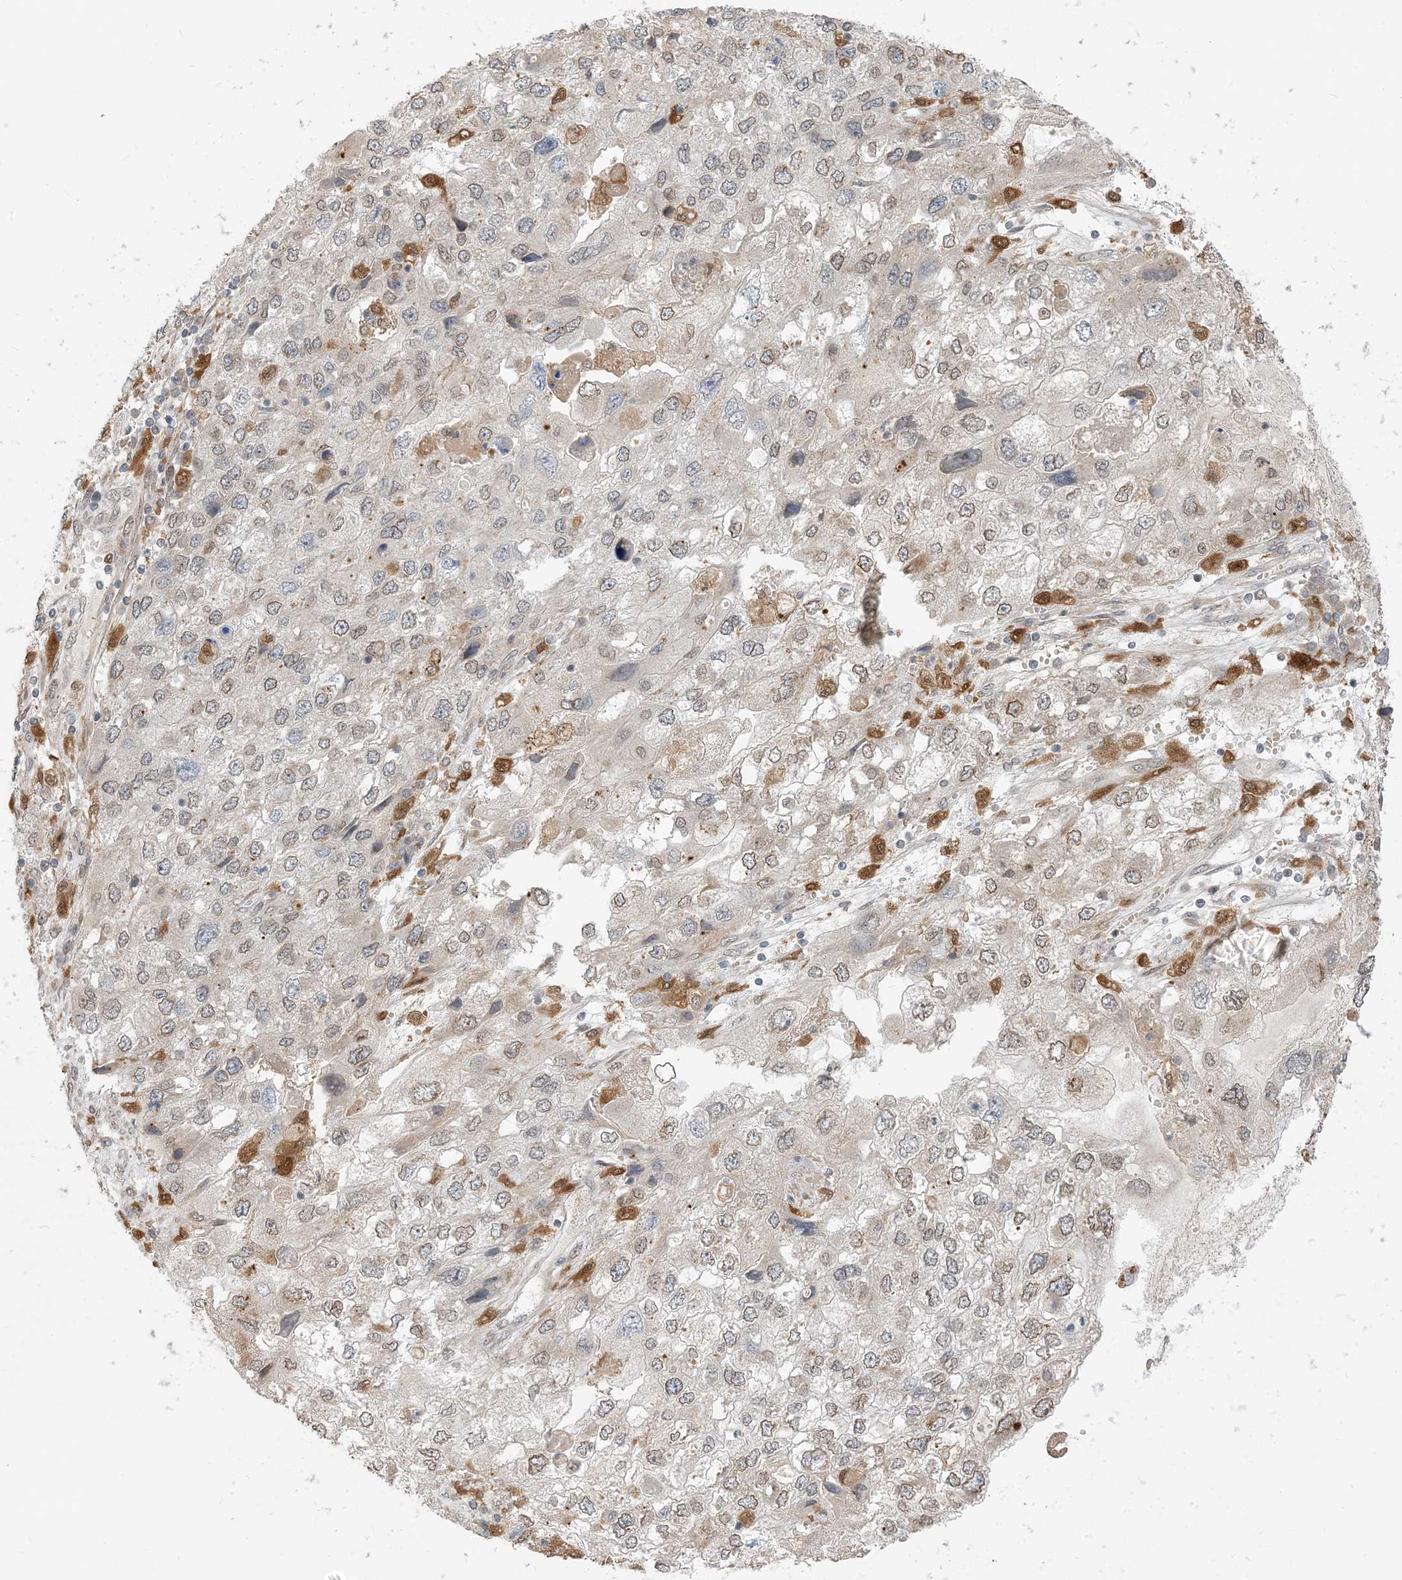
{"staining": {"intensity": "weak", "quantity": "25%-75%", "location": "cytoplasmic/membranous,nuclear"}, "tissue": "endometrial cancer", "cell_type": "Tumor cells", "image_type": "cancer", "snomed": [{"axis": "morphology", "description": "Adenocarcinoma, NOS"}, {"axis": "topography", "description": "Endometrium"}], "caption": "Weak cytoplasmic/membranous and nuclear positivity is seen in about 25%-75% of tumor cells in endometrial cancer.", "gene": "NAGK", "patient": {"sex": "female", "age": 49}}